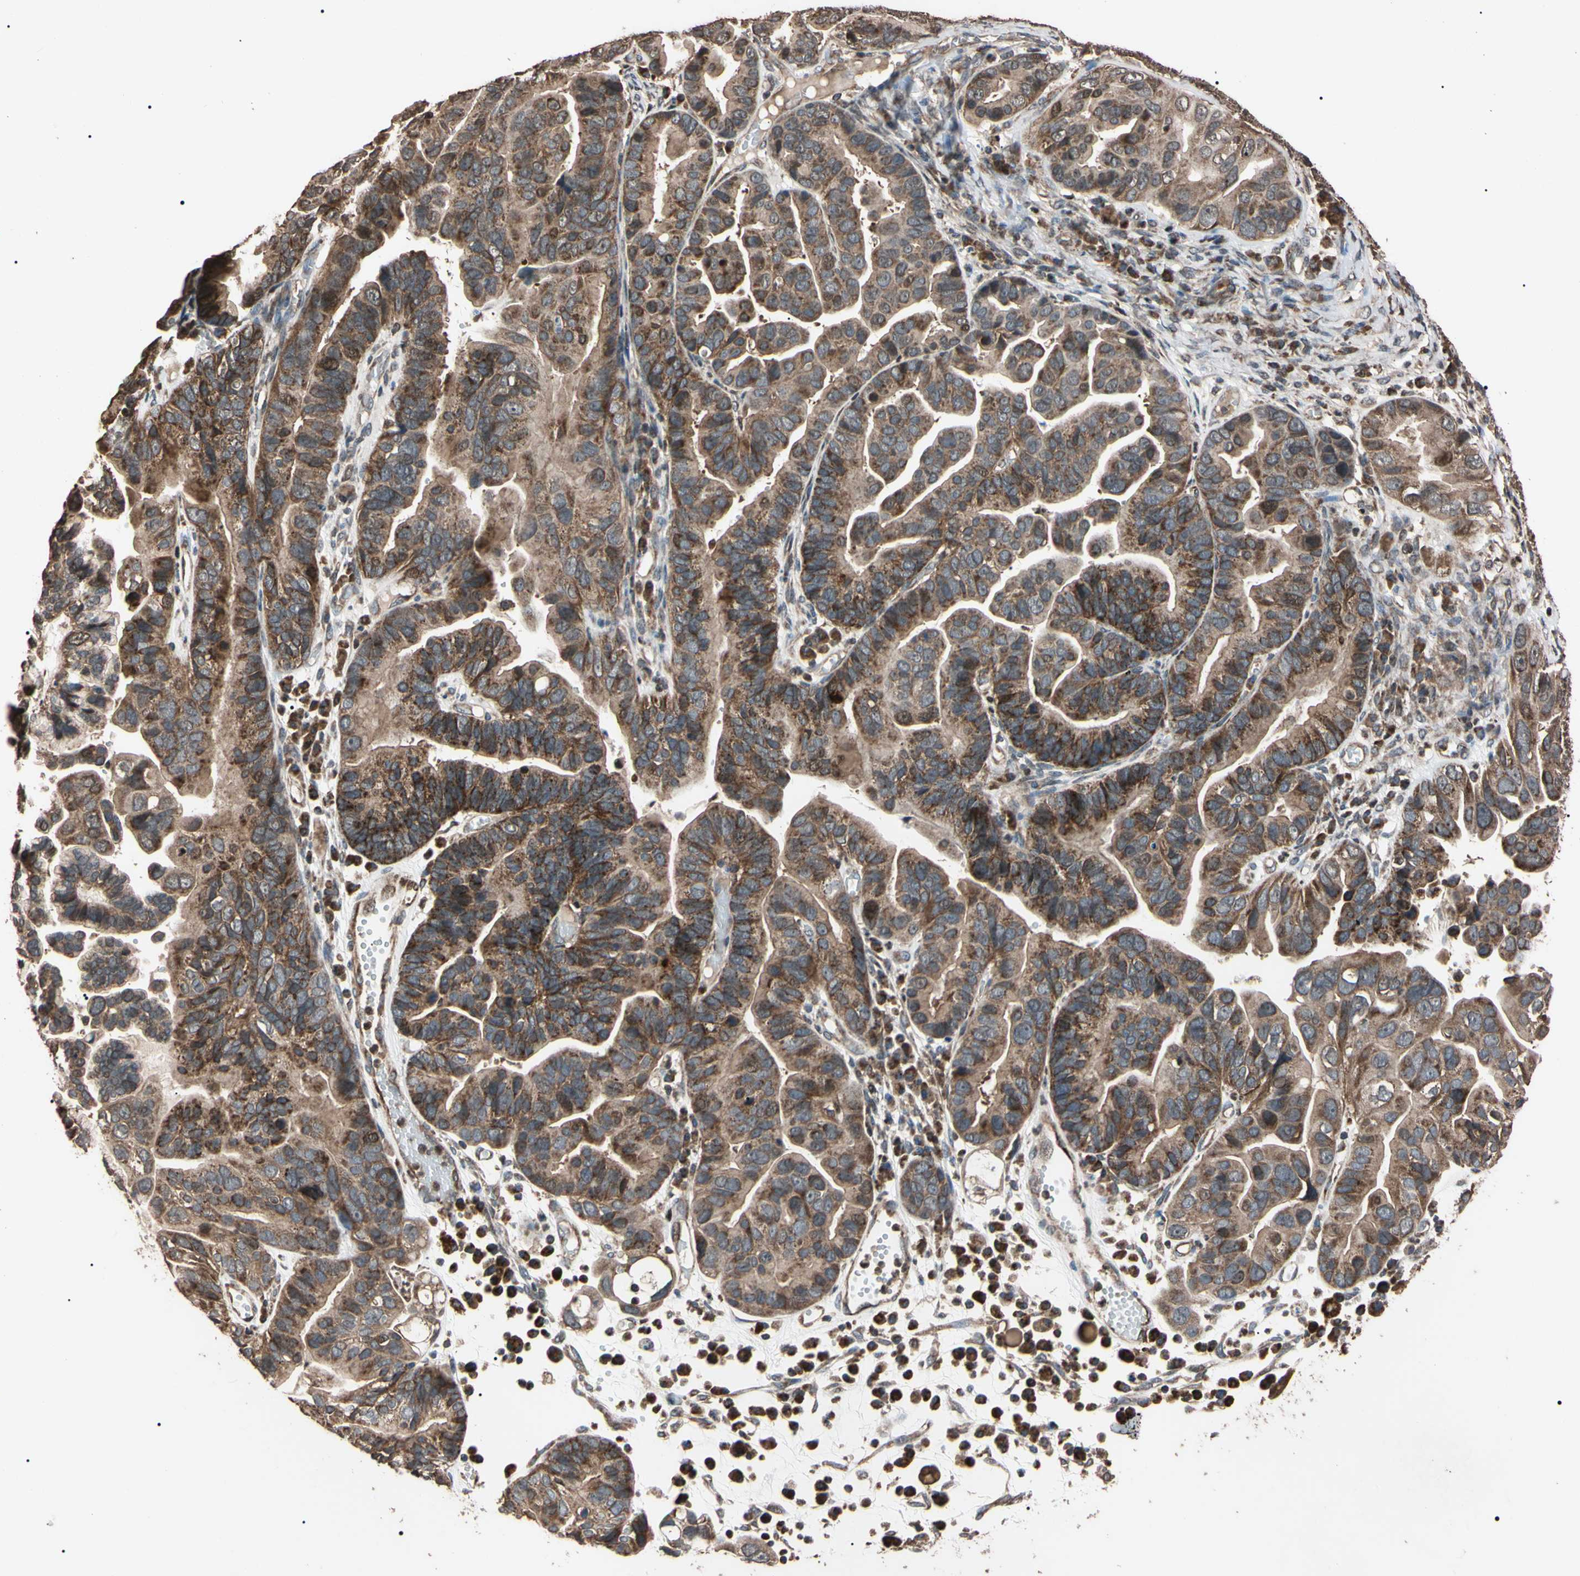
{"staining": {"intensity": "moderate", "quantity": ">75%", "location": "cytoplasmic/membranous"}, "tissue": "ovarian cancer", "cell_type": "Tumor cells", "image_type": "cancer", "snomed": [{"axis": "morphology", "description": "Cystadenocarcinoma, serous, NOS"}, {"axis": "topography", "description": "Ovary"}], "caption": "Immunohistochemistry (IHC) (DAB (3,3'-diaminobenzidine)) staining of ovarian serous cystadenocarcinoma shows moderate cytoplasmic/membranous protein positivity in approximately >75% of tumor cells.", "gene": "TNFRSF1A", "patient": {"sex": "female", "age": 56}}